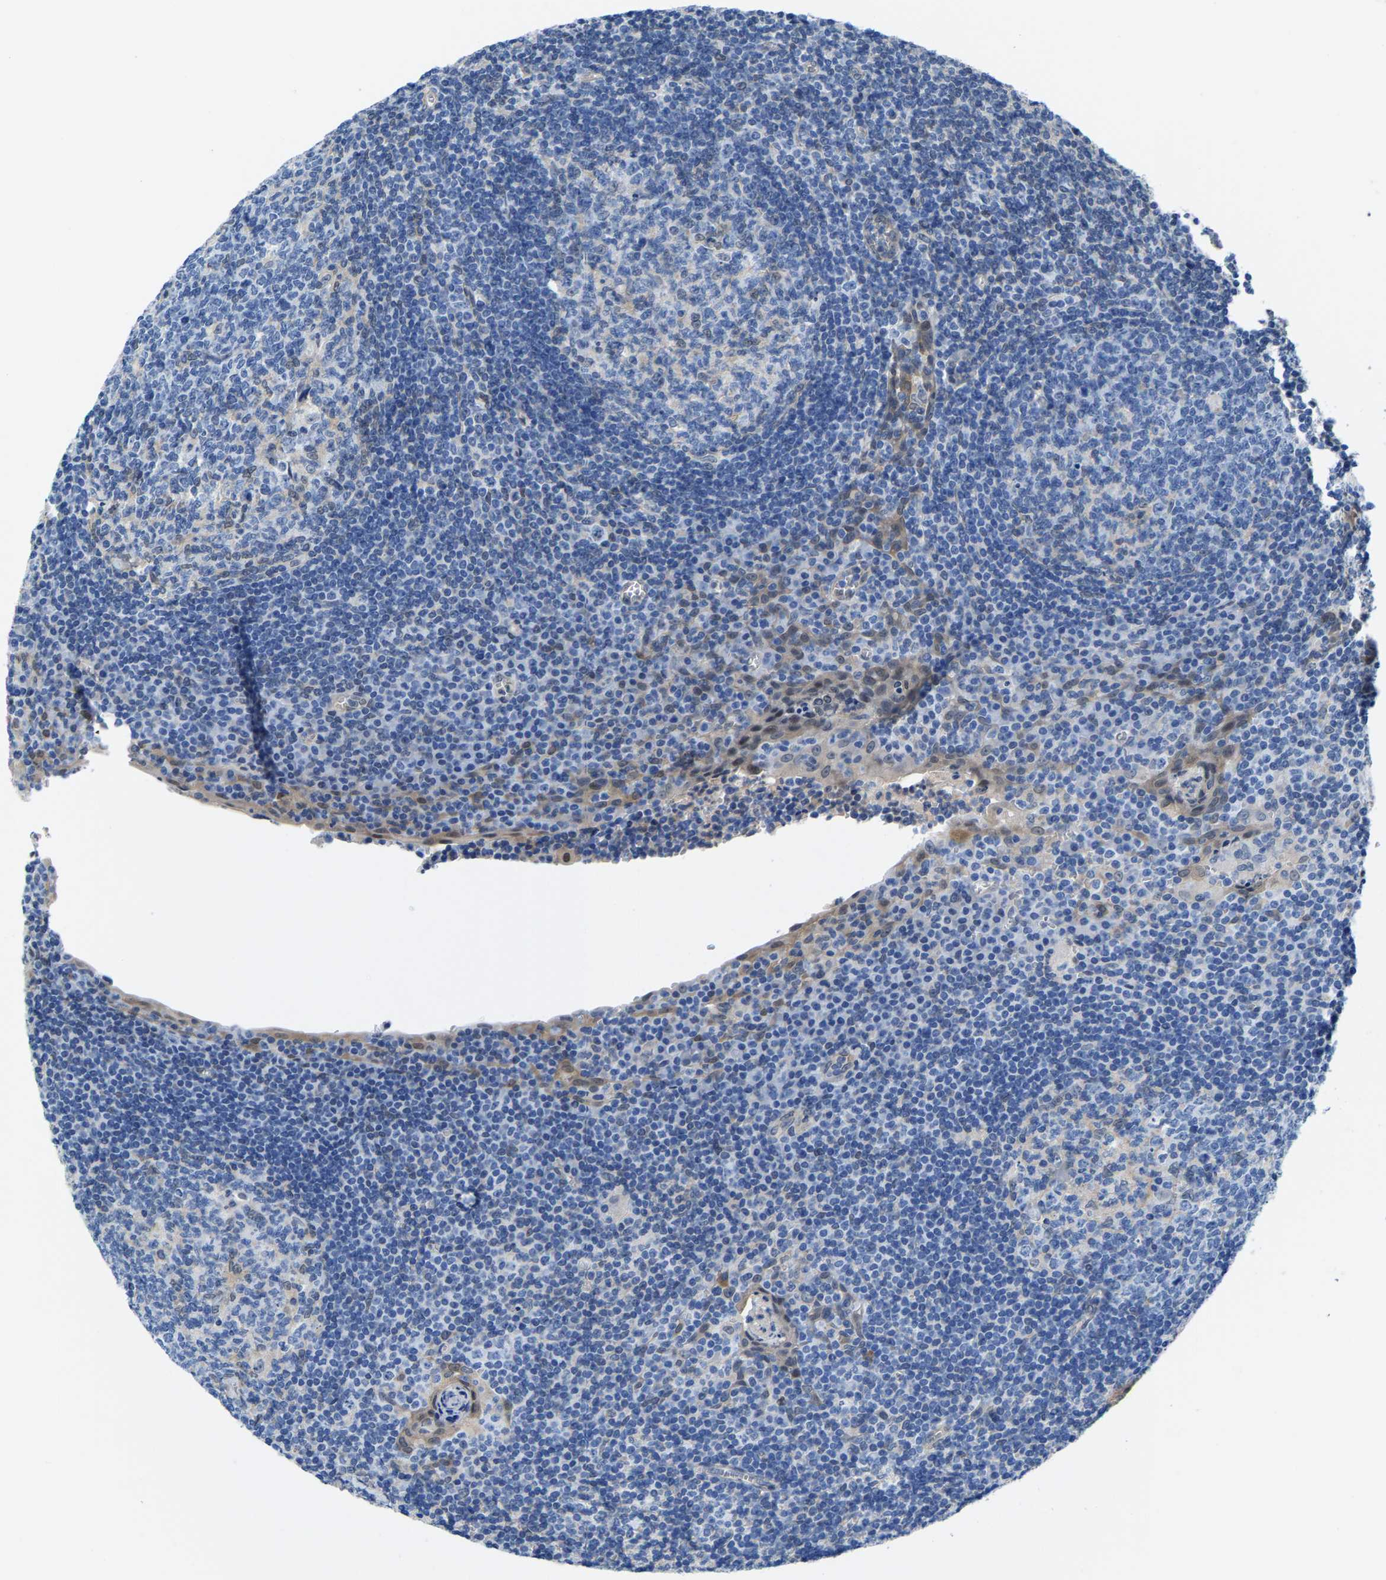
{"staining": {"intensity": "negative", "quantity": "none", "location": "none"}, "tissue": "tonsil", "cell_type": "Germinal center cells", "image_type": "normal", "snomed": [{"axis": "morphology", "description": "Normal tissue, NOS"}, {"axis": "topography", "description": "Tonsil"}], "caption": "The micrograph exhibits no staining of germinal center cells in normal tonsil. The staining is performed using DAB brown chromogen with nuclei counter-stained in using hematoxylin.", "gene": "SSH3", "patient": {"sex": "male", "age": 37}}